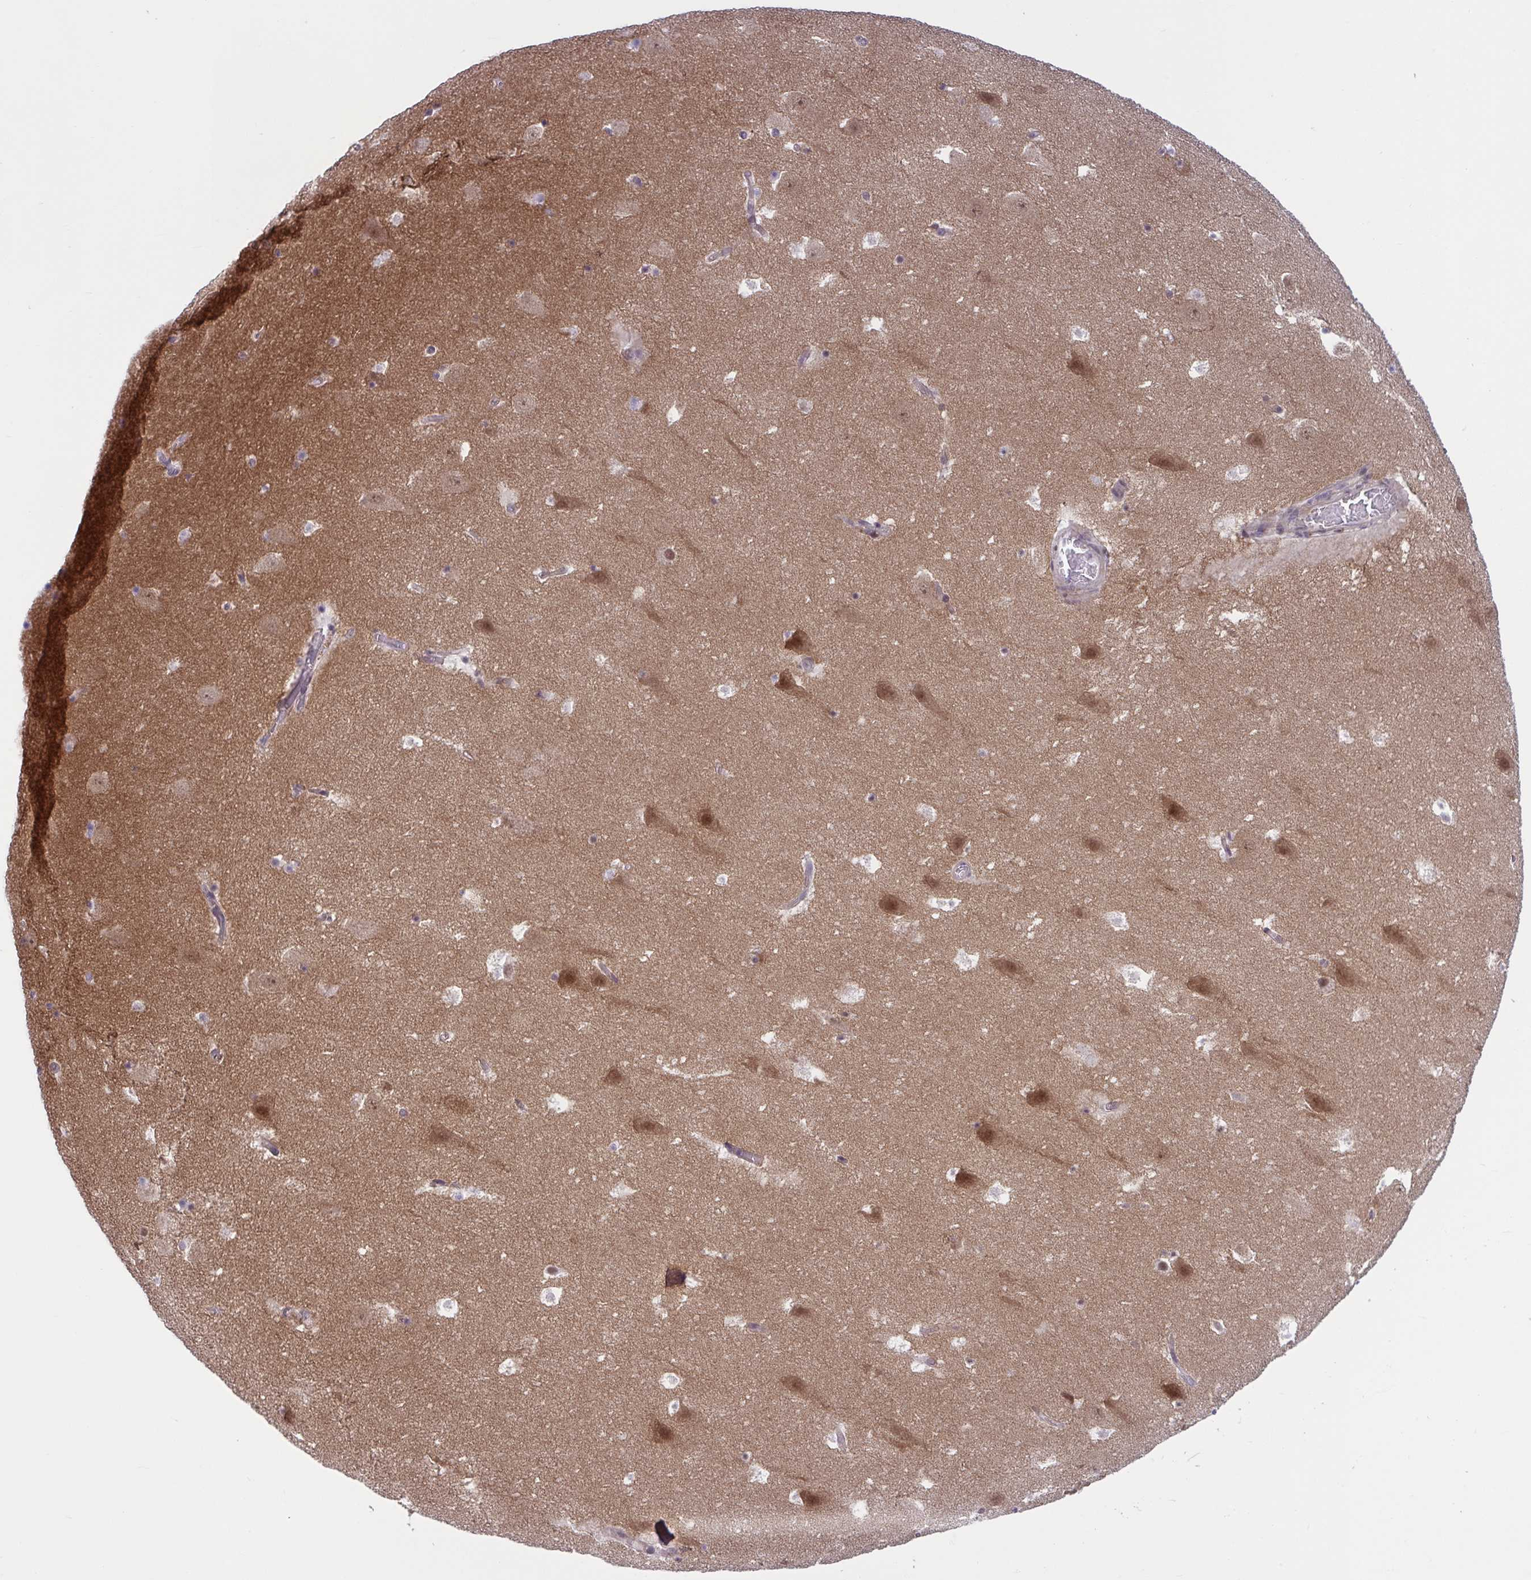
{"staining": {"intensity": "negative", "quantity": "none", "location": "none"}, "tissue": "hippocampus", "cell_type": "Glial cells", "image_type": "normal", "snomed": [{"axis": "morphology", "description": "Normal tissue, NOS"}, {"axis": "topography", "description": "Hippocampus"}], "caption": "Micrograph shows no significant protein positivity in glial cells of benign hippocampus. (DAB immunohistochemistry, high magnification).", "gene": "TTC7B", "patient": {"sex": "female", "age": 42}}